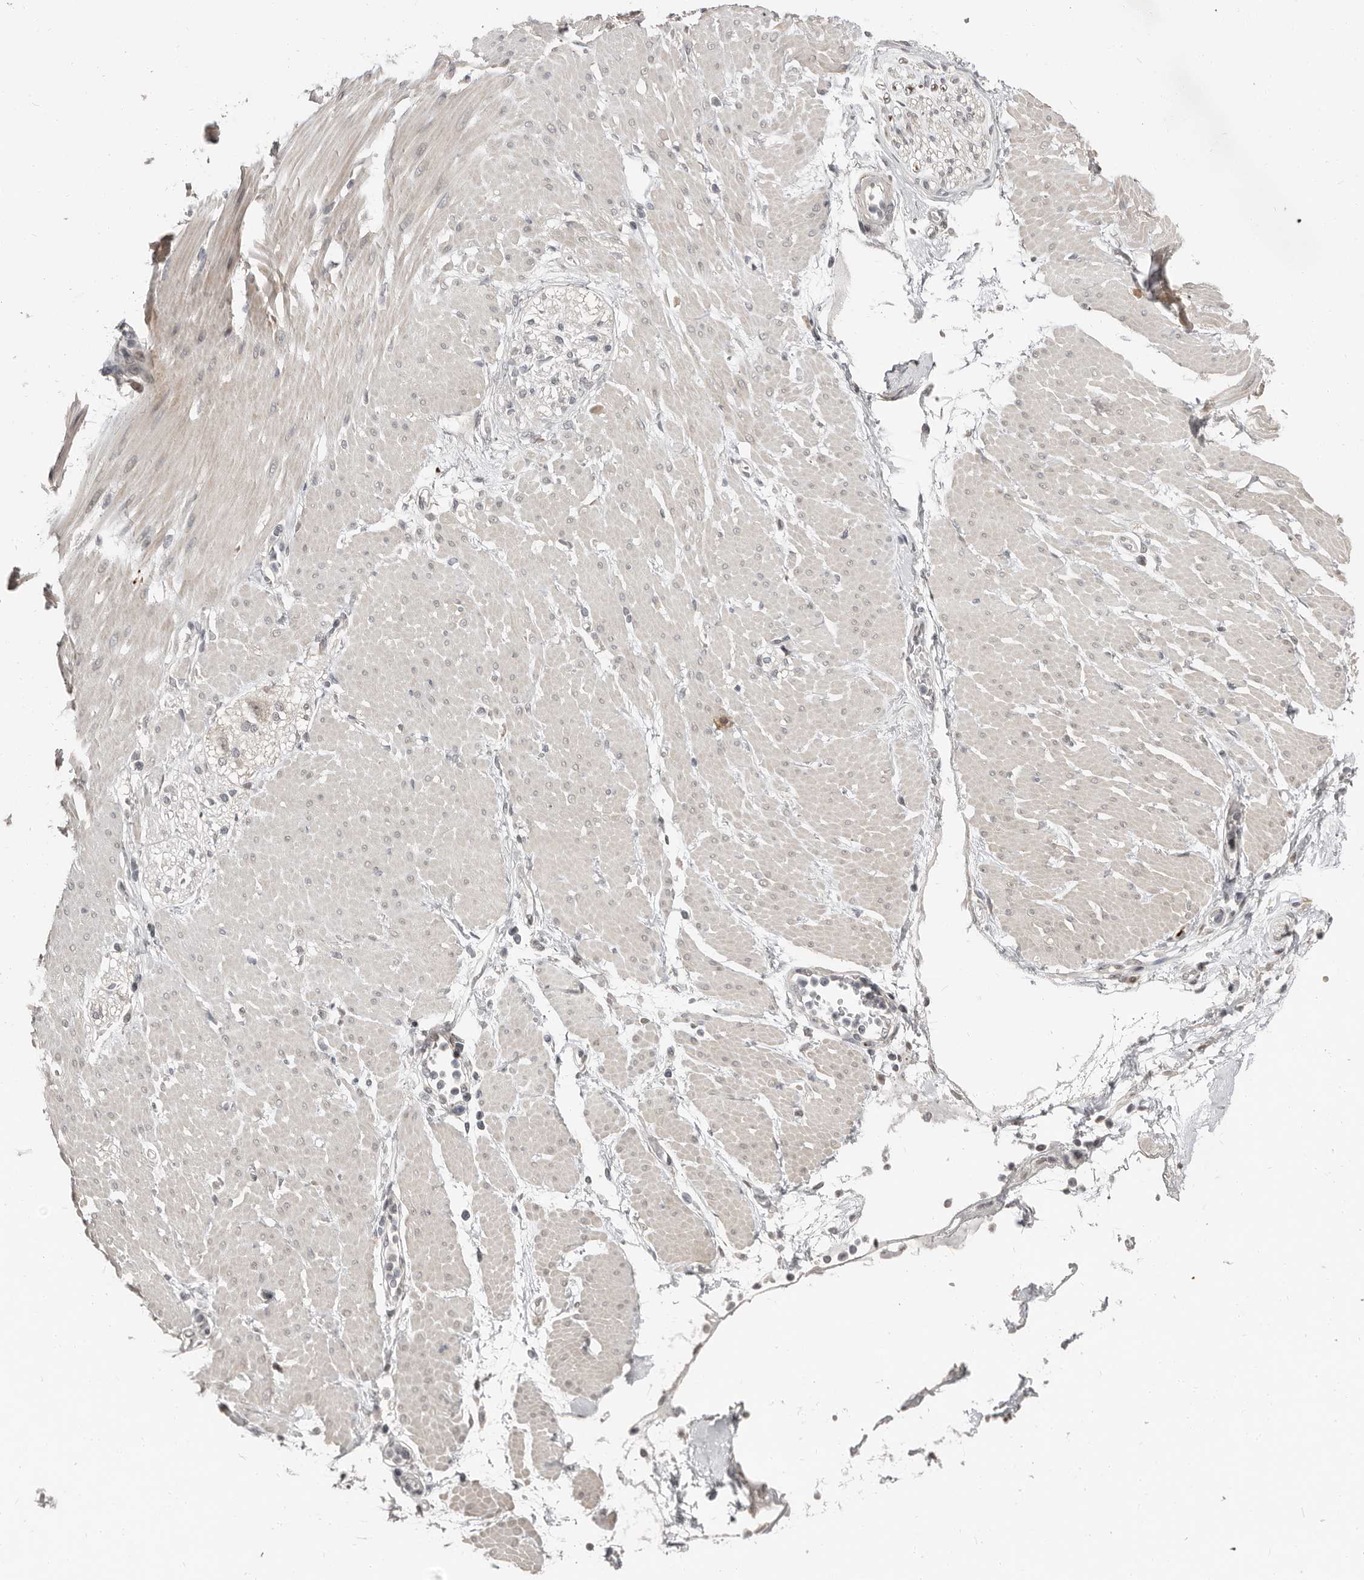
{"staining": {"intensity": "weak", "quantity": ">75%", "location": "cytoplasmic/membranous,nuclear"}, "tissue": "adipose tissue", "cell_type": "Adipocytes", "image_type": "normal", "snomed": [{"axis": "morphology", "description": "Normal tissue, NOS"}, {"axis": "morphology", "description": "Adenocarcinoma, NOS"}, {"axis": "topography", "description": "Duodenum"}, {"axis": "topography", "description": "Peripheral nerve tissue"}], "caption": "The histopathology image exhibits immunohistochemical staining of benign adipose tissue. There is weak cytoplasmic/membranous,nuclear positivity is present in about >75% of adipocytes. The protein of interest is shown in brown color, while the nuclei are stained blue.", "gene": "APOL6", "patient": {"sex": "female", "age": 60}}